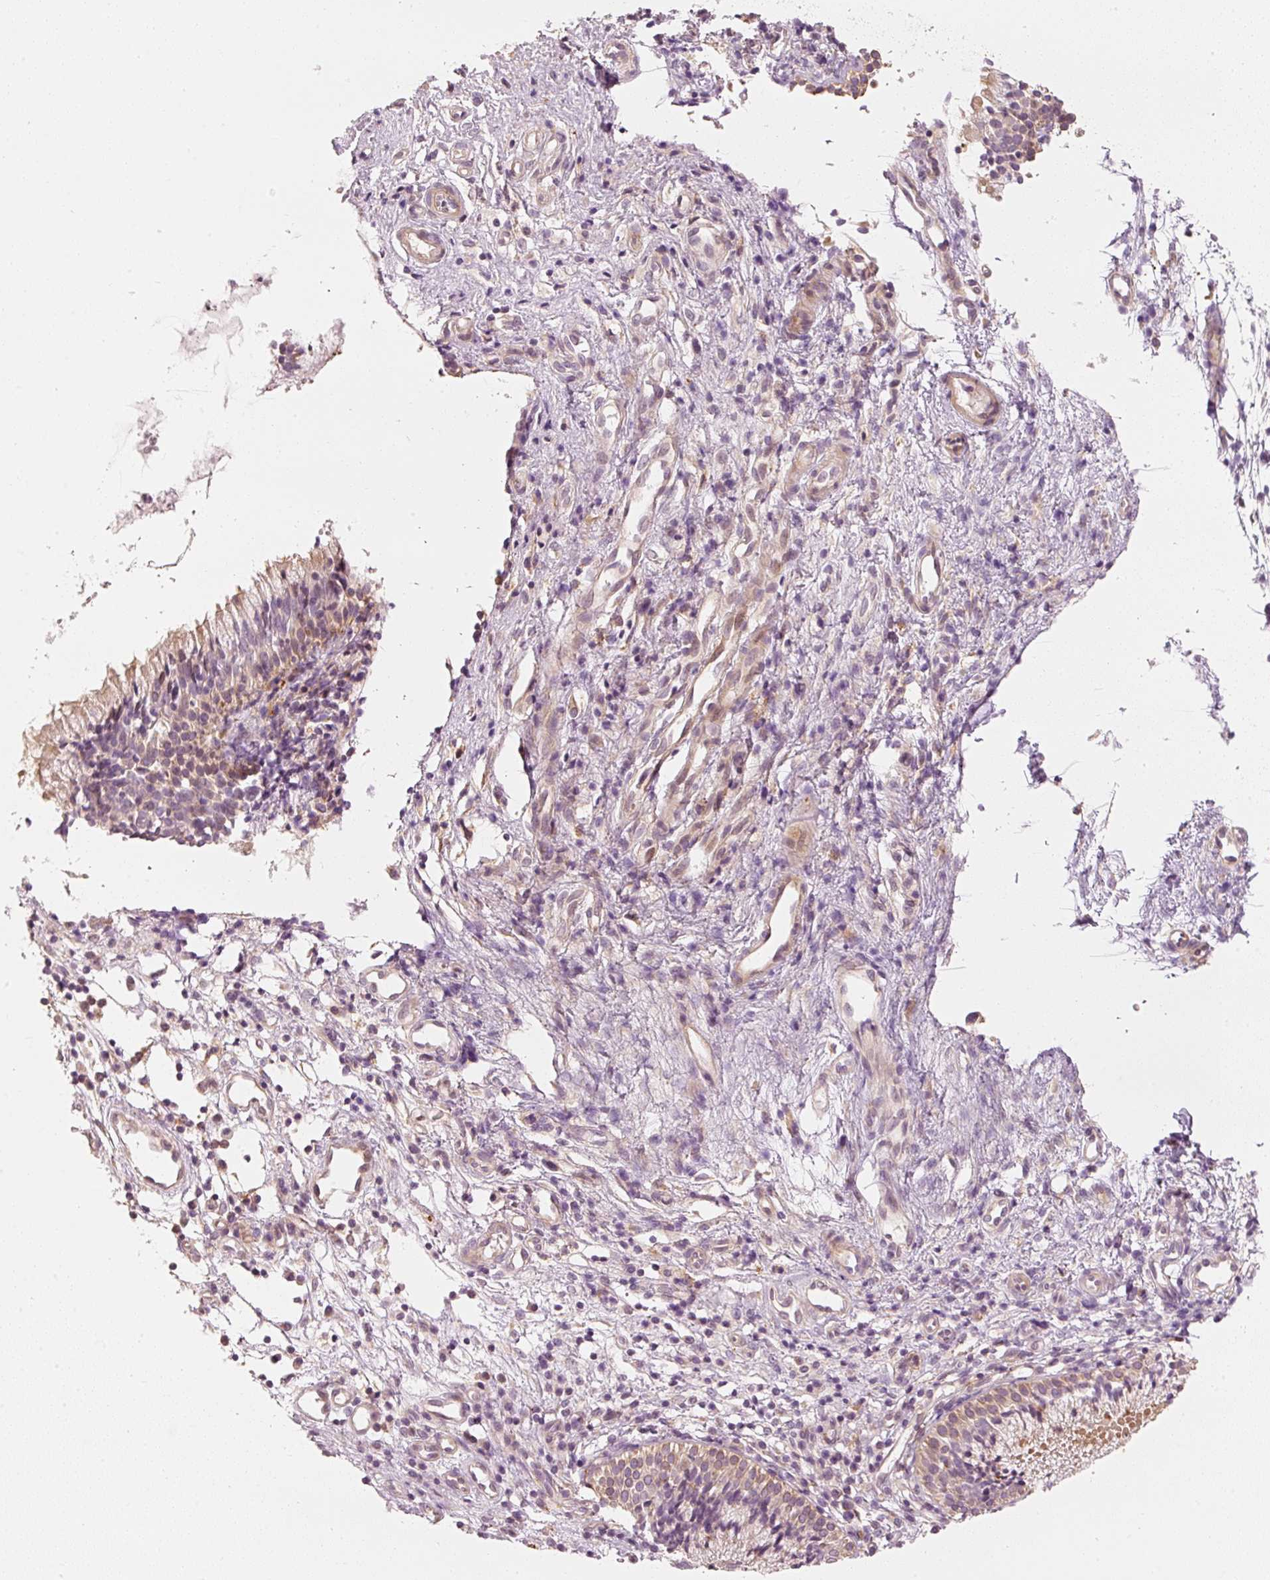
{"staining": {"intensity": "weak", "quantity": "25%-75%", "location": "cytoplasmic/membranous"}, "tissue": "nasopharynx", "cell_type": "Respiratory epithelial cells", "image_type": "normal", "snomed": [{"axis": "morphology", "description": "Normal tissue, NOS"}, {"axis": "topography", "description": "Nasopharynx"}], "caption": "This micrograph displays immunohistochemistry staining of benign human nasopharynx, with low weak cytoplasmic/membranous positivity in approximately 25%-75% of respiratory epithelial cells.", "gene": "TREX2", "patient": {"sex": "male", "age": 21}}